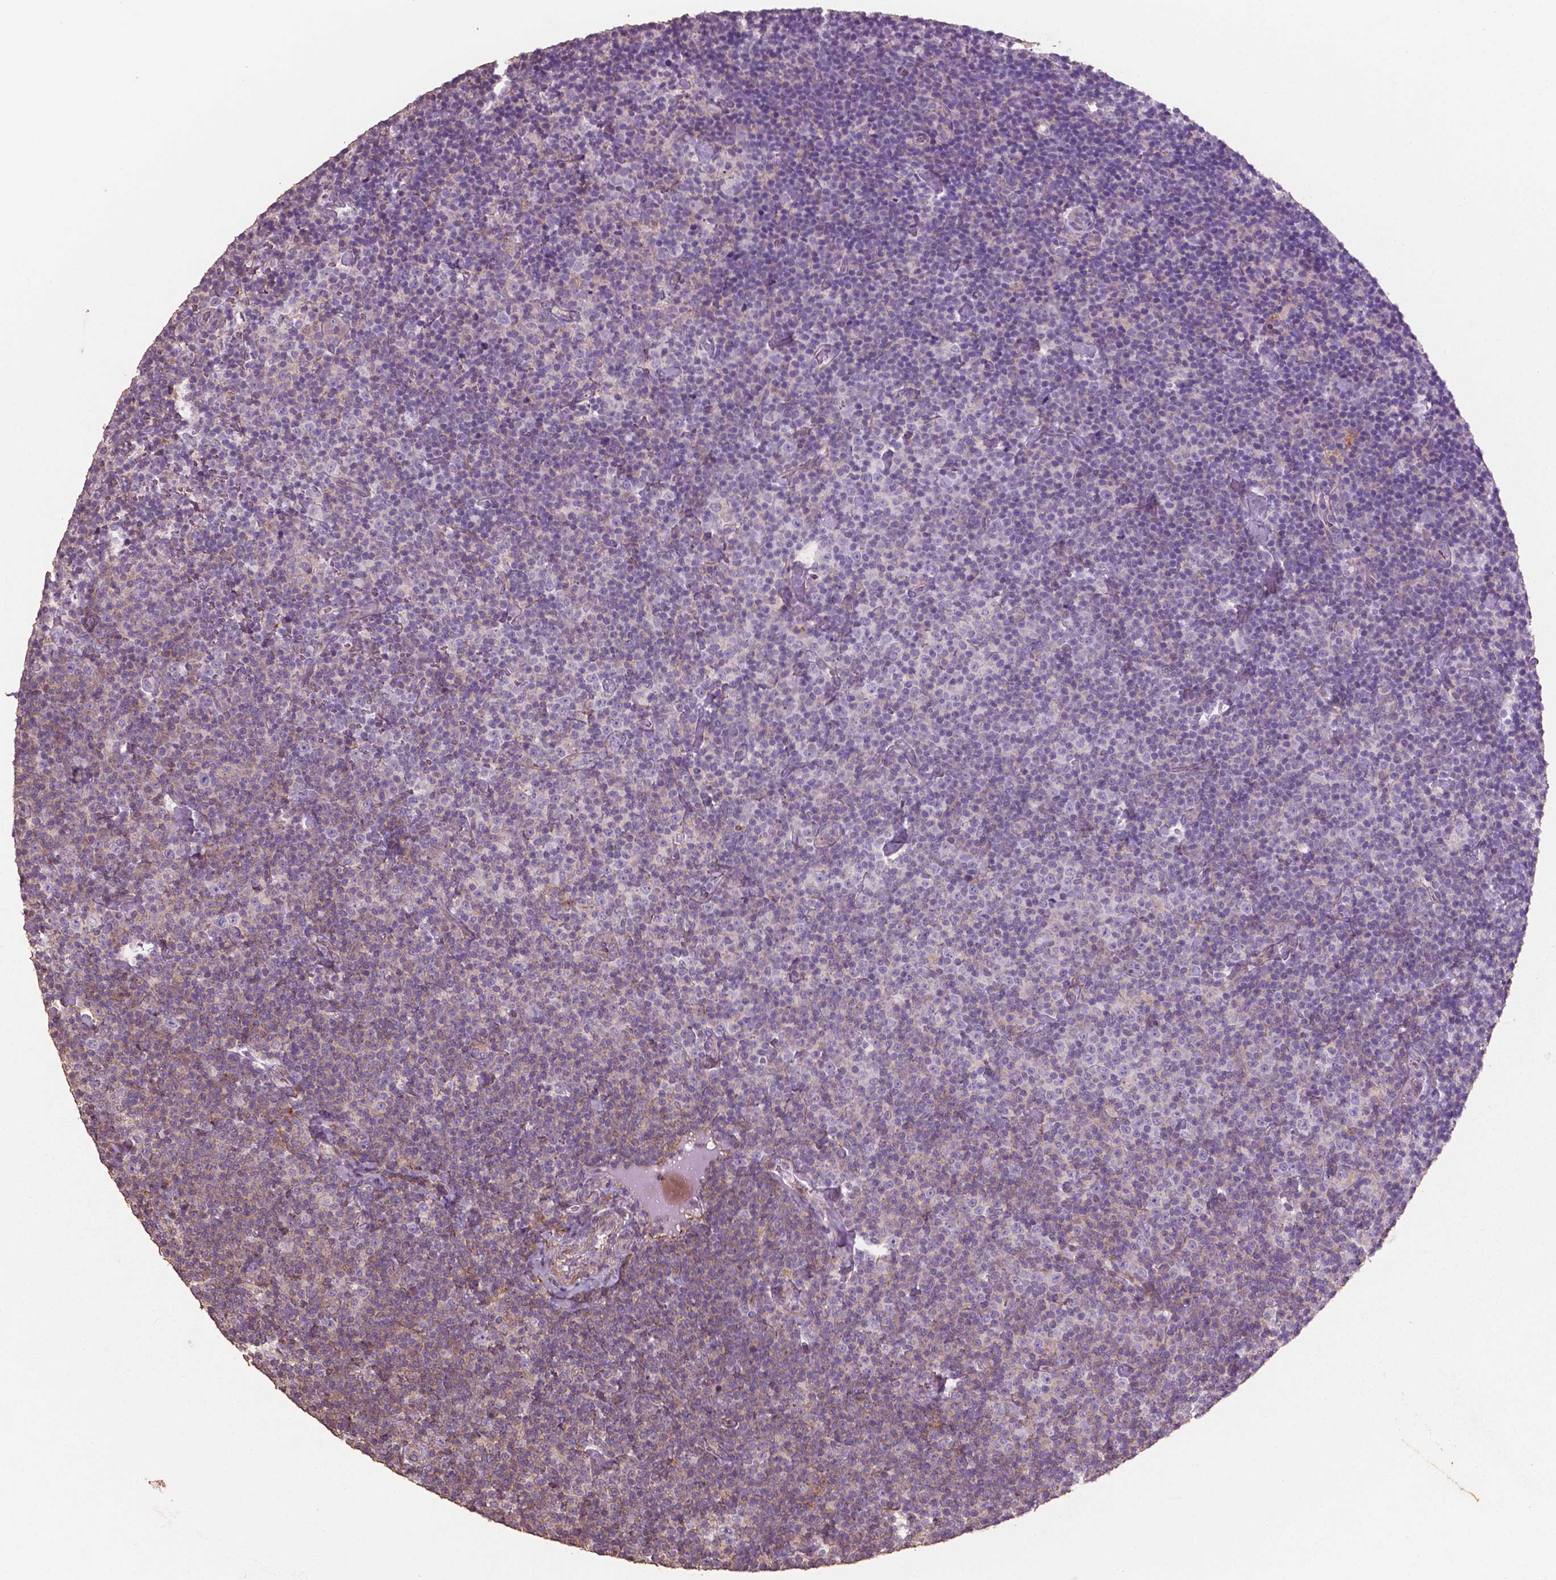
{"staining": {"intensity": "weak", "quantity": "<25%", "location": "cytoplasmic/membranous"}, "tissue": "lymphoma", "cell_type": "Tumor cells", "image_type": "cancer", "snomed": [{"axis": "morphology", "description": "Malignant lymphoma, non-Hodgkin's type, Low grade"}, {"axis": "topography", "description": "Lymph node"}], "caption": "Lymphoma was stained to show a protein in brown. There is no significant positivity in tumor cells. (DAB (3,3'-diaminobenzidine) immunohistochemistry (IHC) visualized using brightfield microscopy, high magnification).", "gene": "COMMD4", "patient": {"sex": "male", "age": 81}}